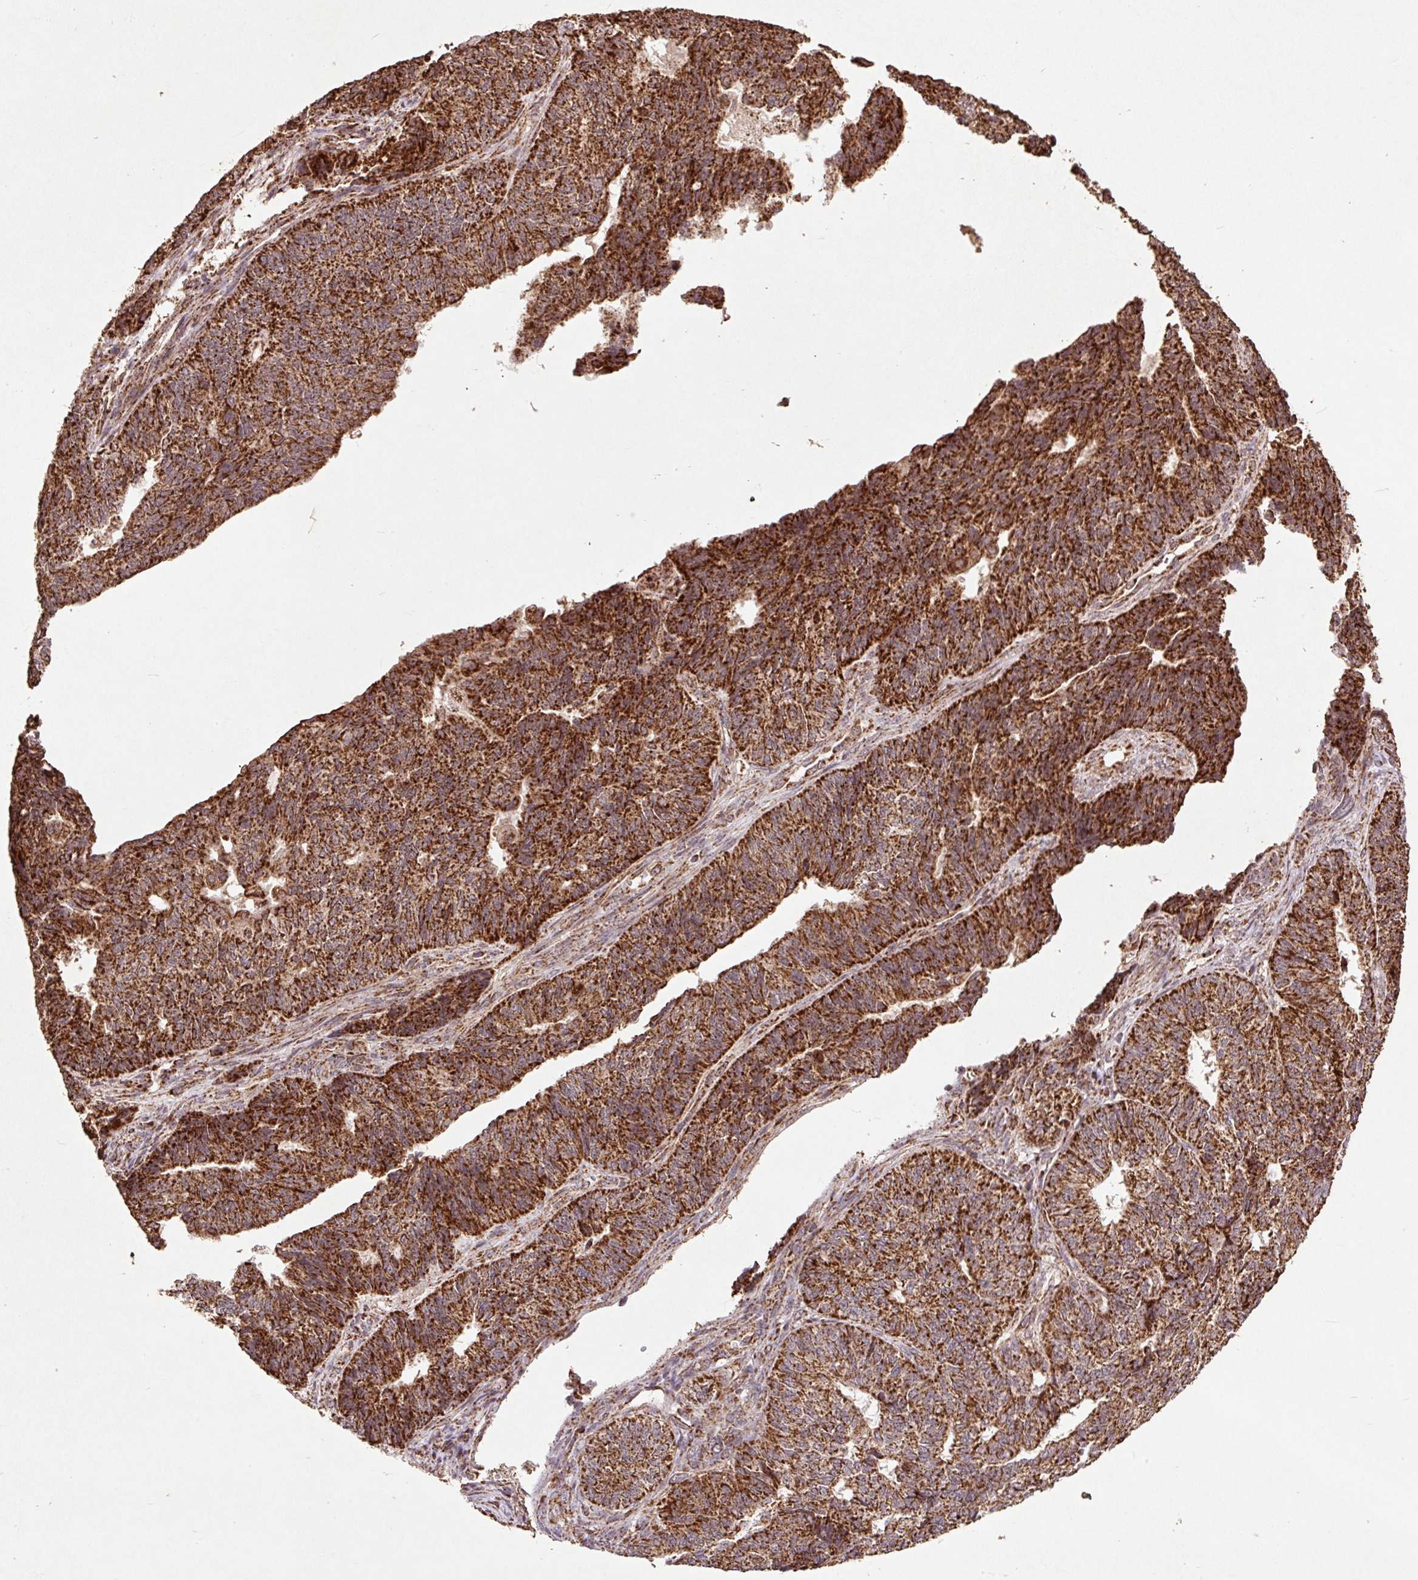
{"staining": {"intensity": "strong", "quantity": ">75%", "location": "cytoplasmic/membranous"}, "tissue": "endometrial cancer", "cell_type": "Tumor cells", "image_type": "cancer", "snomed": [{"axis": "morphology", "description": "Adenocarcinoma, NOS"}, {"axis": "topography", "description": "Endometrium"}], "caption": "Human endometrial cancer (adenocarcinoma) stained for a protein (brown) displays strong cytoplasmic/membranous positive staining in about >75% of tumor cells.", "gene": "ATP5F1A", "patient": {"sex": "female", "age": 32}}